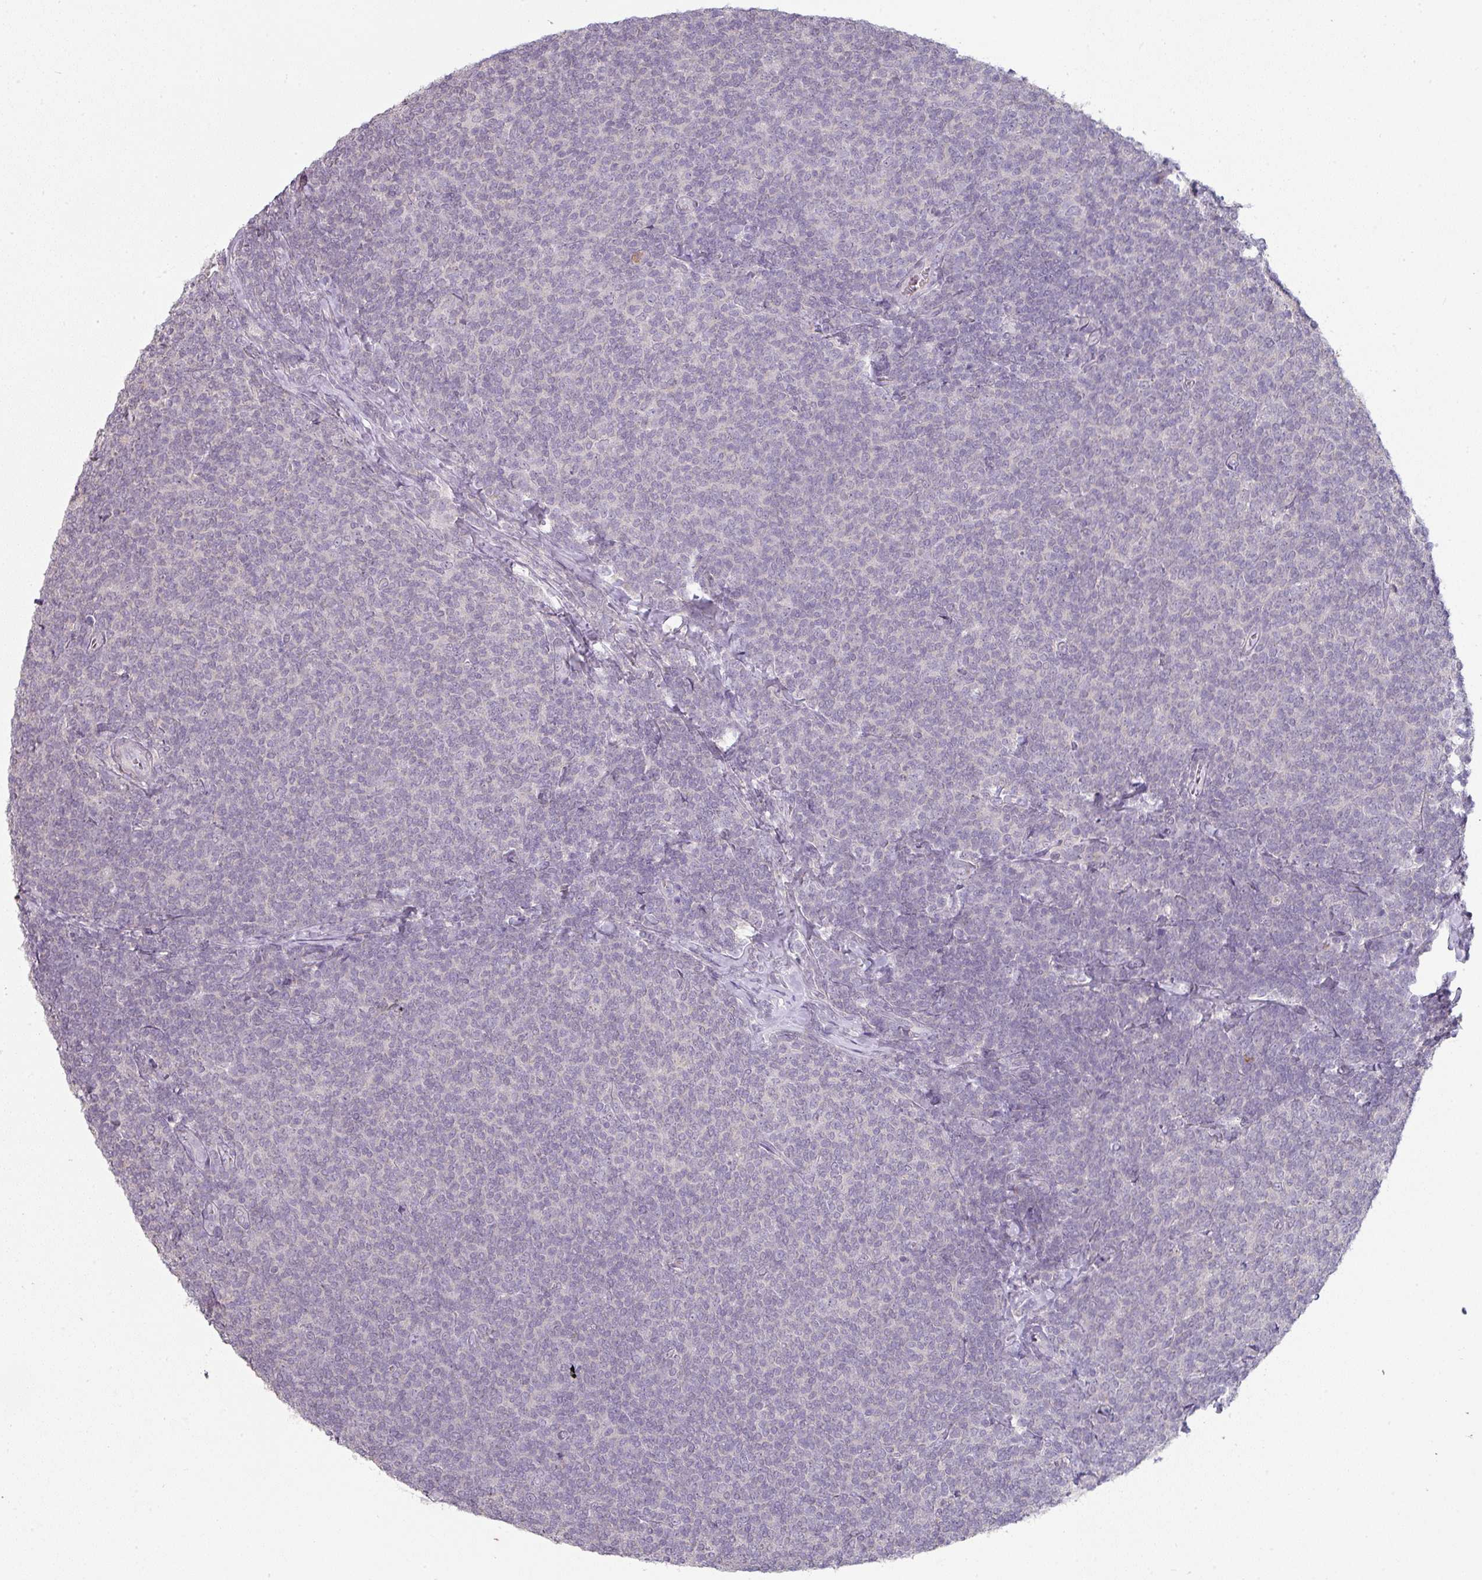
{"staining": {"intensity": "negative", "quantity": "none", "location": "none"}, "tissue": "lymphoma", "cell_type": "Tumor cells", "image_type": "cancer", "snomed": [{"axis": "morphology", "description": "Malignant lymphoma, non-Hodgkin's type, Low grade"}, {"axis": "topography", "description": "Lymph node"}], "caption": "Immunohistochemical staining of human low-grade malignant lymphoma, non-Hodgkin's type reveals no significant positivity in tumor cells.", "gene": "MAGEC3", "patient": {"sex": "male", "age": 52}}